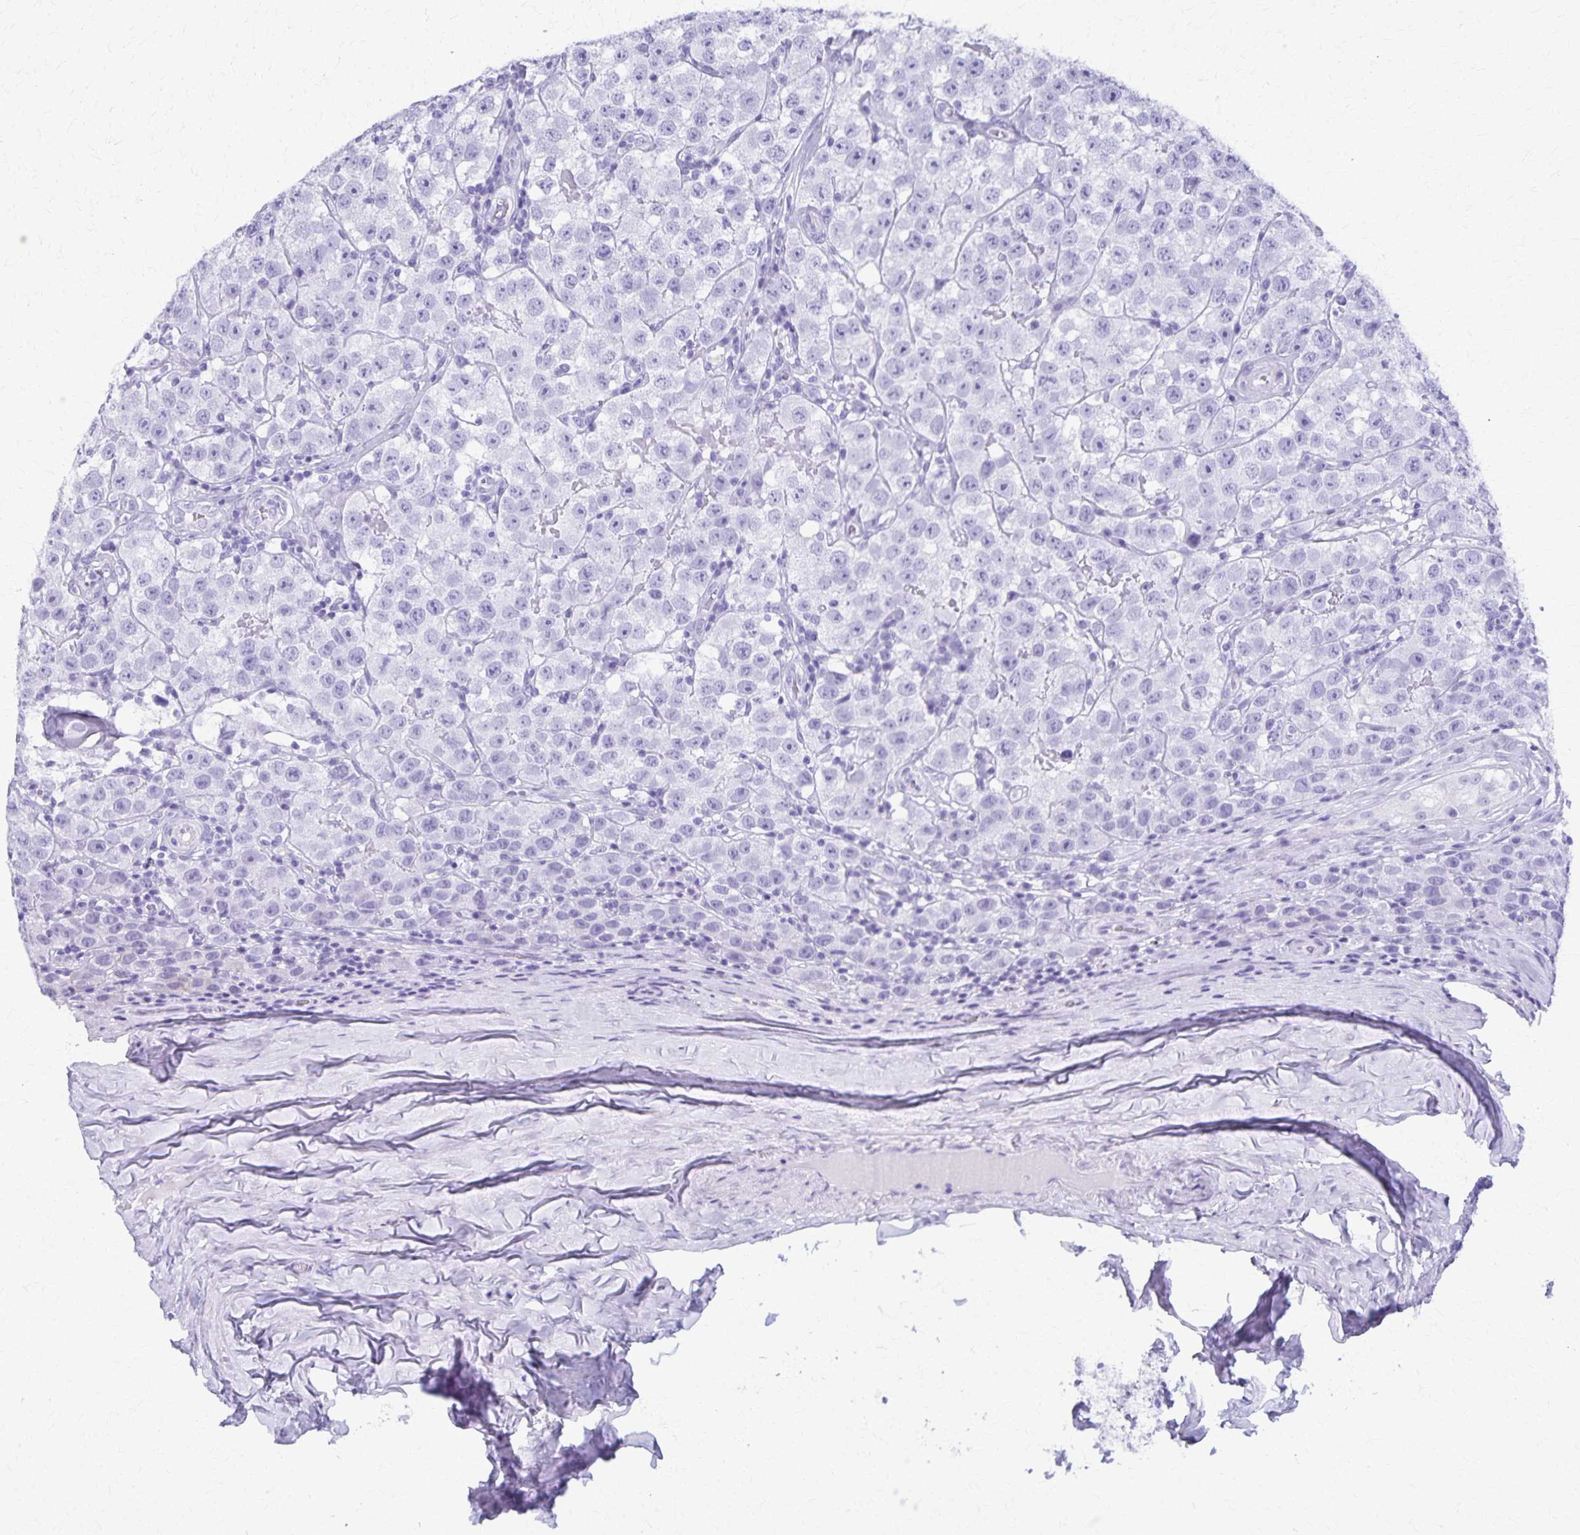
{"staining": {"intensity": "negative", "quantity": "none", "location": "none"}, "tissue": "testis cancer", "cell_type": "Tumor cells", "image_type": "cancer", "snomed": [{"axis": "morphology", "description": "Seminoma, NOS"}, {"axis": "topography", "description": "Testis"}], "caption": "Tumor cells show no significant protein expression in testis cancer (seminoma).", "gene": "DEFA5", "patient": {"sex": "male", "age": 34}}